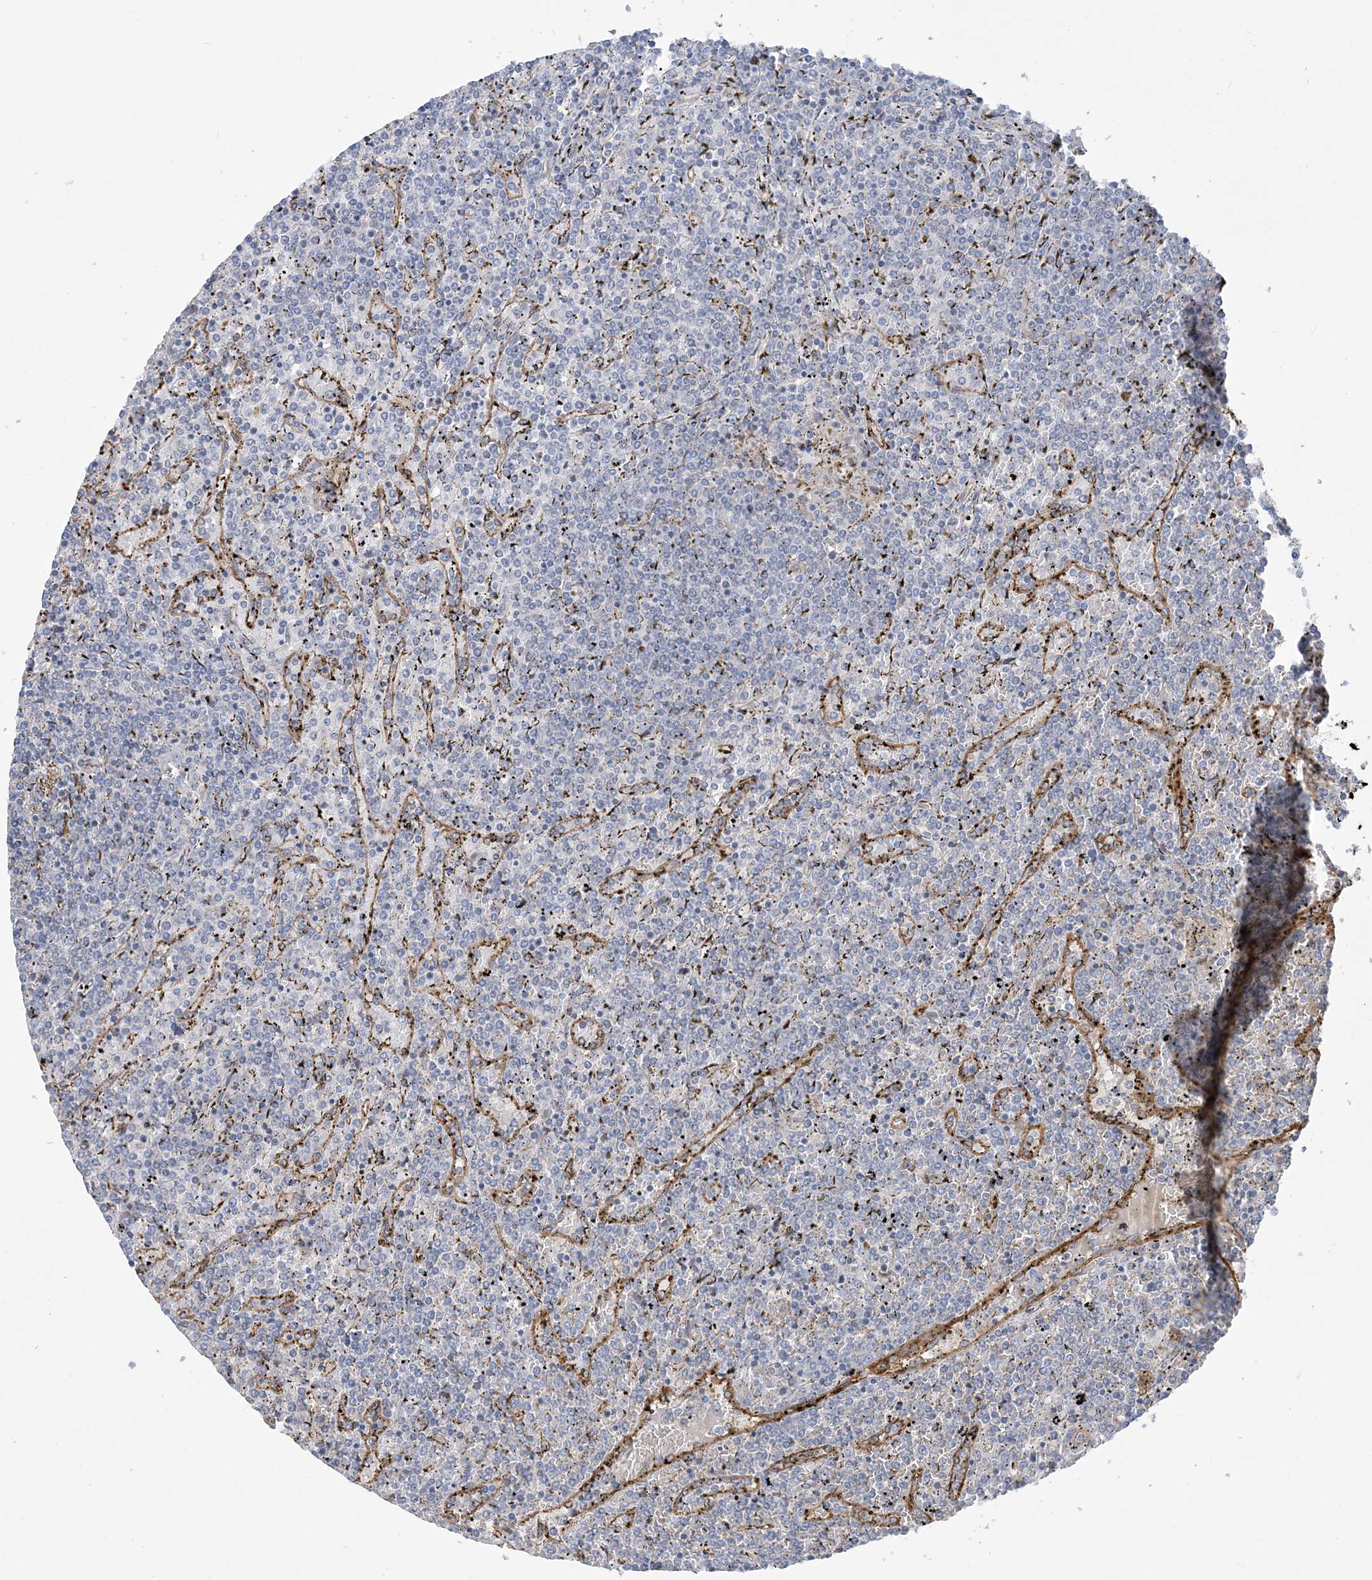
{"staining": {"intensity": "negative", "quantity": "none", "location": "none"}, "tissue": "lymphoma", "cell_type": "Tumor cells", "image_type": "cancer", "snomed": [{"axis": "morphology", "description": "Malignant lymphoma, non-Hodgkin's type, Low grade"}, {"axis": "topography", "description": "Spleen"}], "caption": "An image of lymphoma stained for a protein reveals no brown staining in tumor cells.", "gene": "ZNF821", "patient": {"sex": "female", "age": 19}}